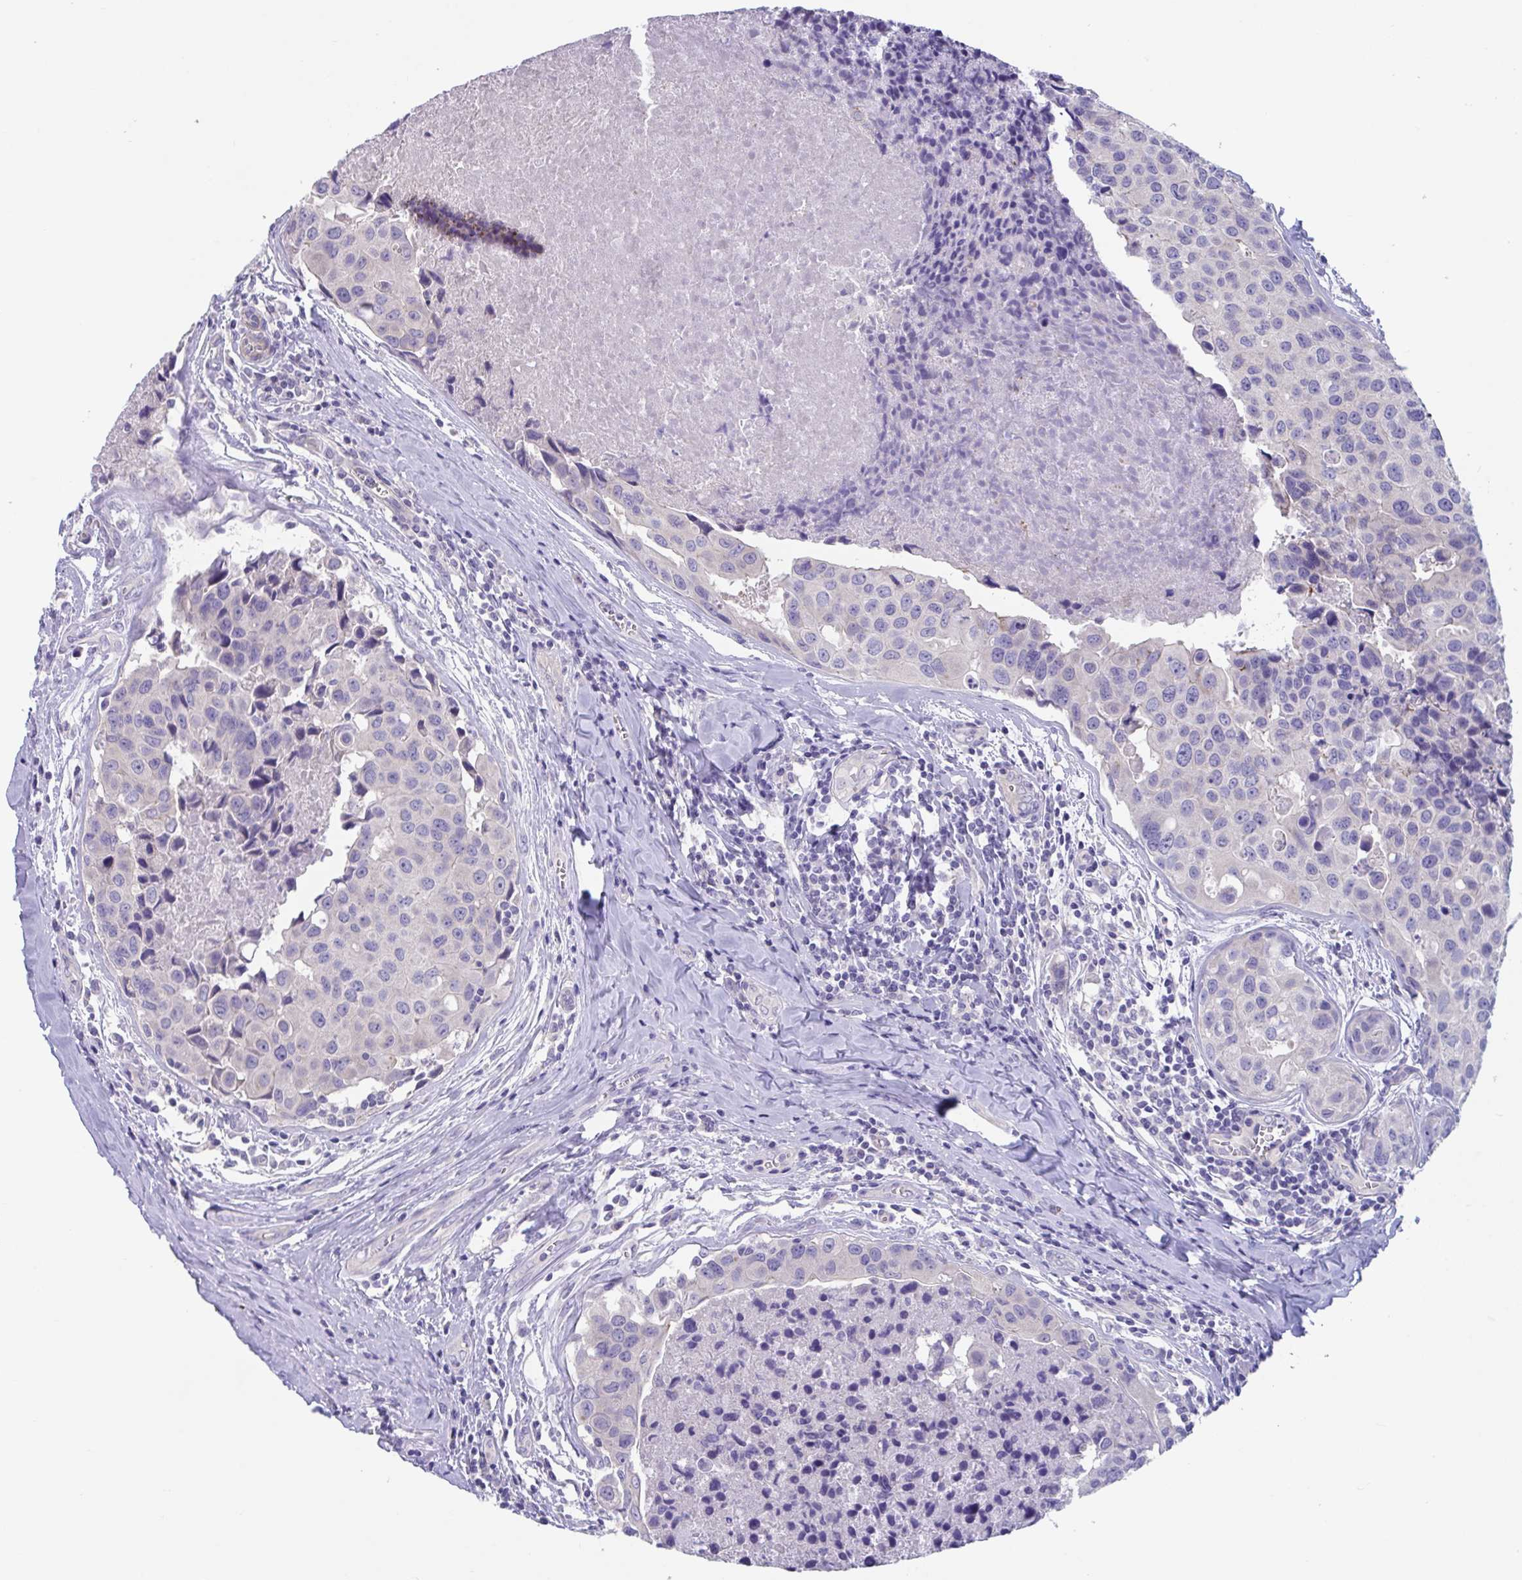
{"staining": {"intensity": "negative", "quantity": "none", "location": "none"}, "tissue": "breast cancer", "cell_type": "Tumor cells", "image_type": "cancer", "snomed": [{"axis": "morphology", "description": "Duct carcinoma"}, {"axis": "topography", "description": "Breast"}], "caption": "A high-resolution photomicrograph shows IHC staining of breast cancer (infiltrating ductal carcinoma), which exhibits no significant positivity in tumor cells.", "gene": "TTC30B", "patient": {"sex": "female", "age": 24}}